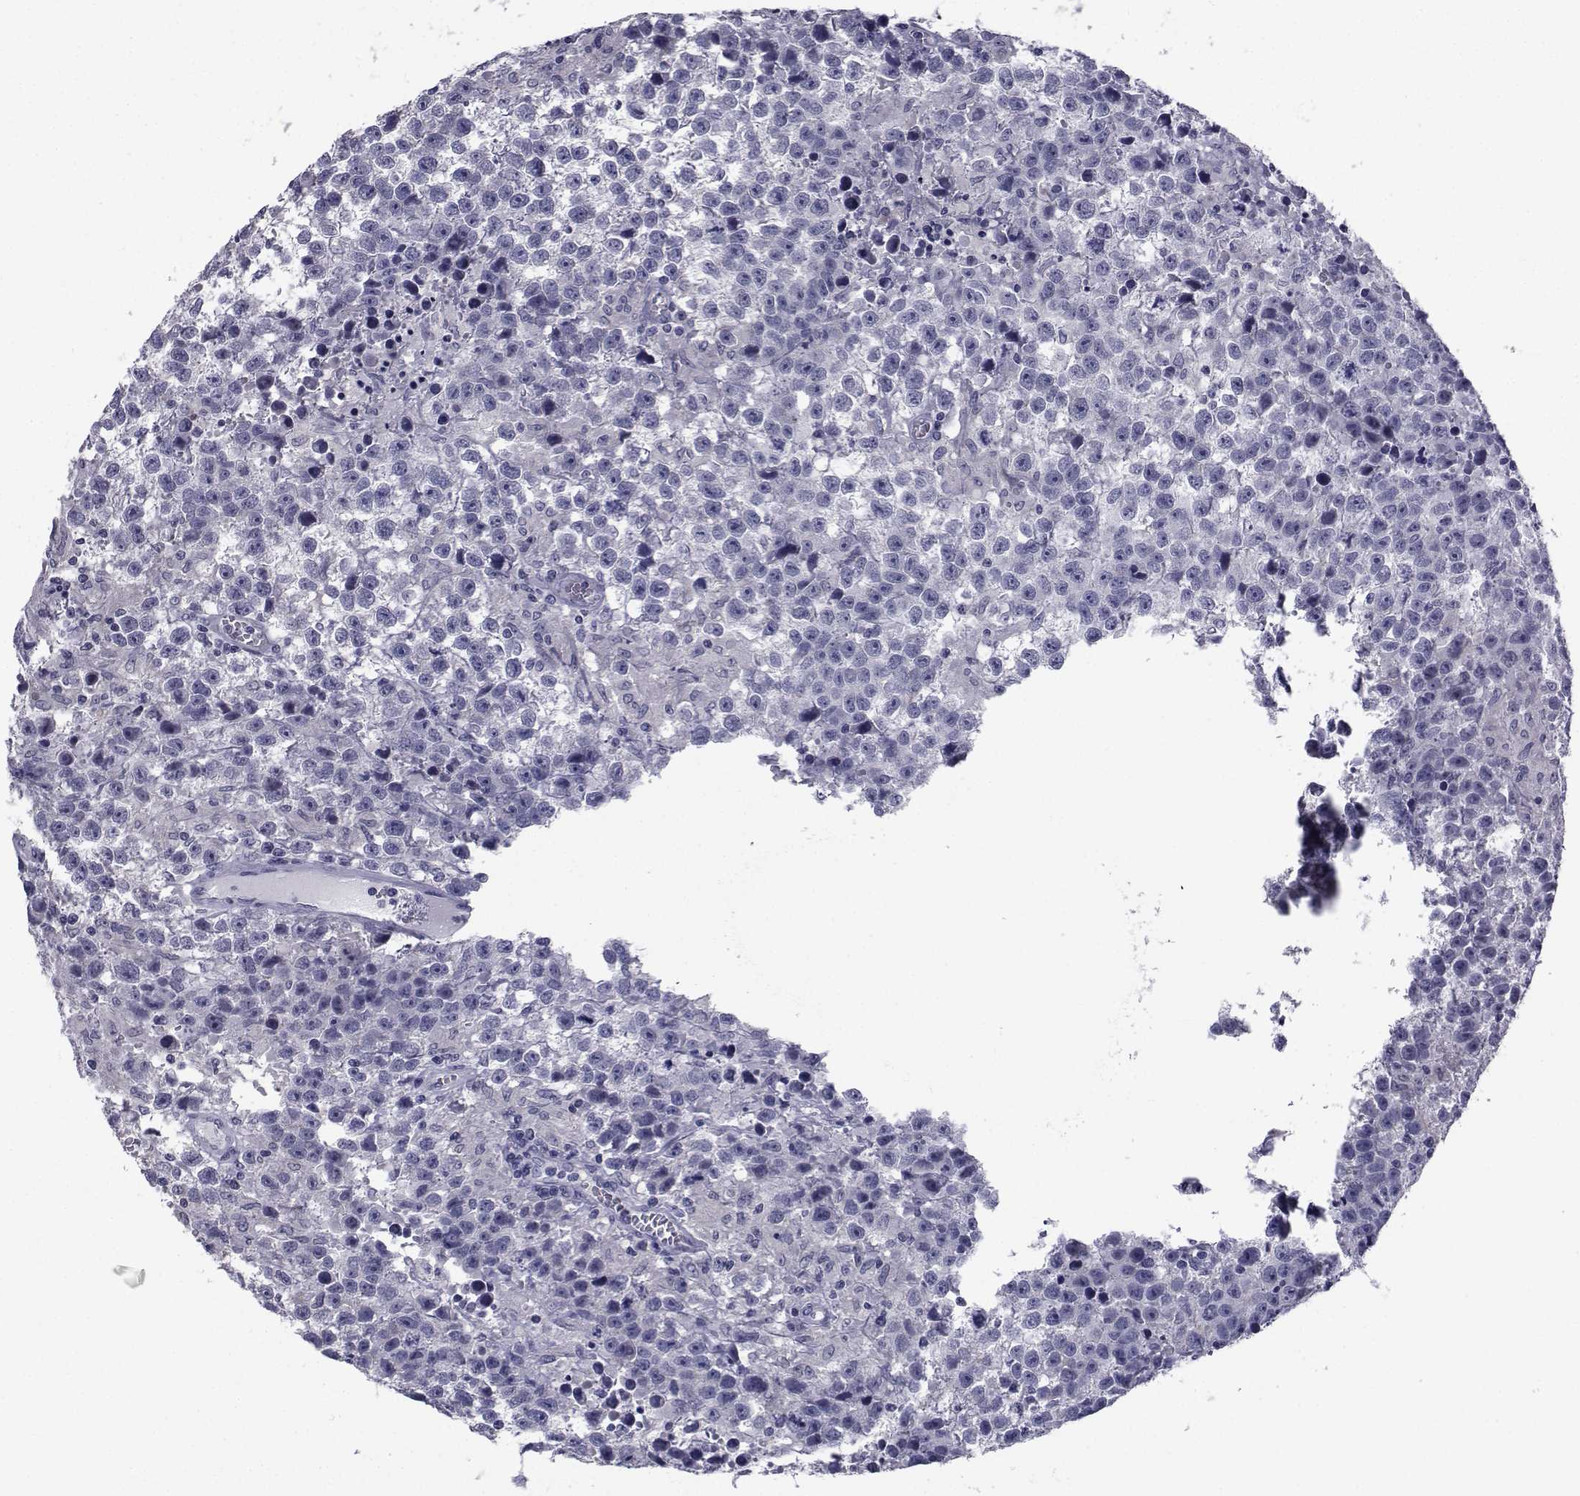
{"staining": {"intensity": "negative", "quantity": "none", "location": "none"}, "tissue": "testis cancer", "cell_type": "Tumor cells", "image_type": "cancer", "snomed": [{"axis": "morphology", "description": "Seminoma, NOS"}, {"axis": "topography", "description": "Testis"}], "caption": "Tumor cells show no significant staining in seminoma (testis). (Immunohistochemistry, brightfield microscopy, high magnification).", "gene": "CHRNA1", "patient": {"sex": "male", "age": 43}}